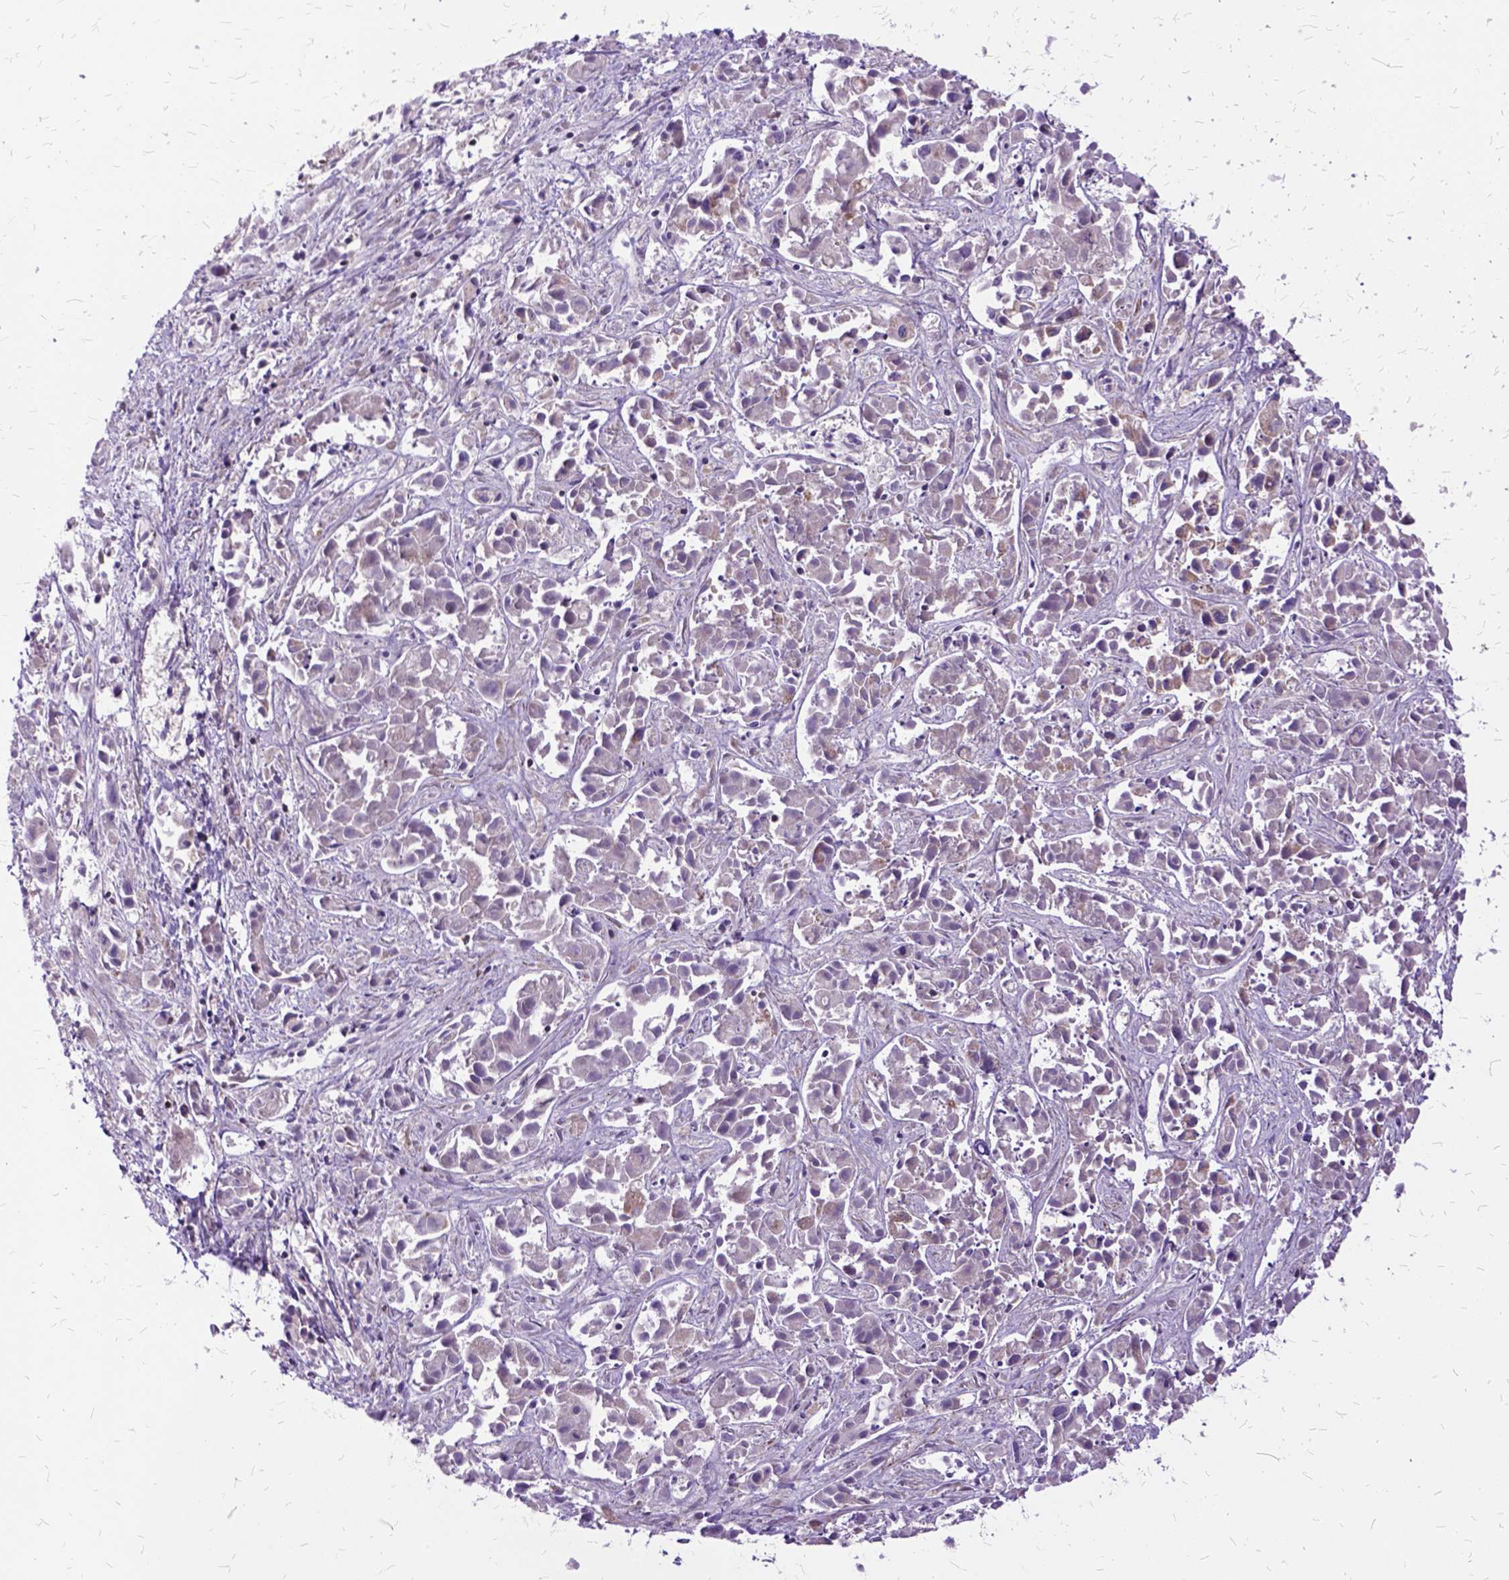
{"staining": {"intensity": "negative", "quantity": "none", "location": "none"}, "tissue": "liver cancer", "cell_type": "Tumor cells", "image_type": "cancer", "snomed": [{"axis": "morphology", "description": "Cholangiocarcinoma"}, {"axis": "topography", "description": "Liver"}], "caption": "This is an IHC image of human liver cancer. There is no expression in tumor cells.", "gene": "OXCT1", "patient": {"sex": "female", "age": 81}}